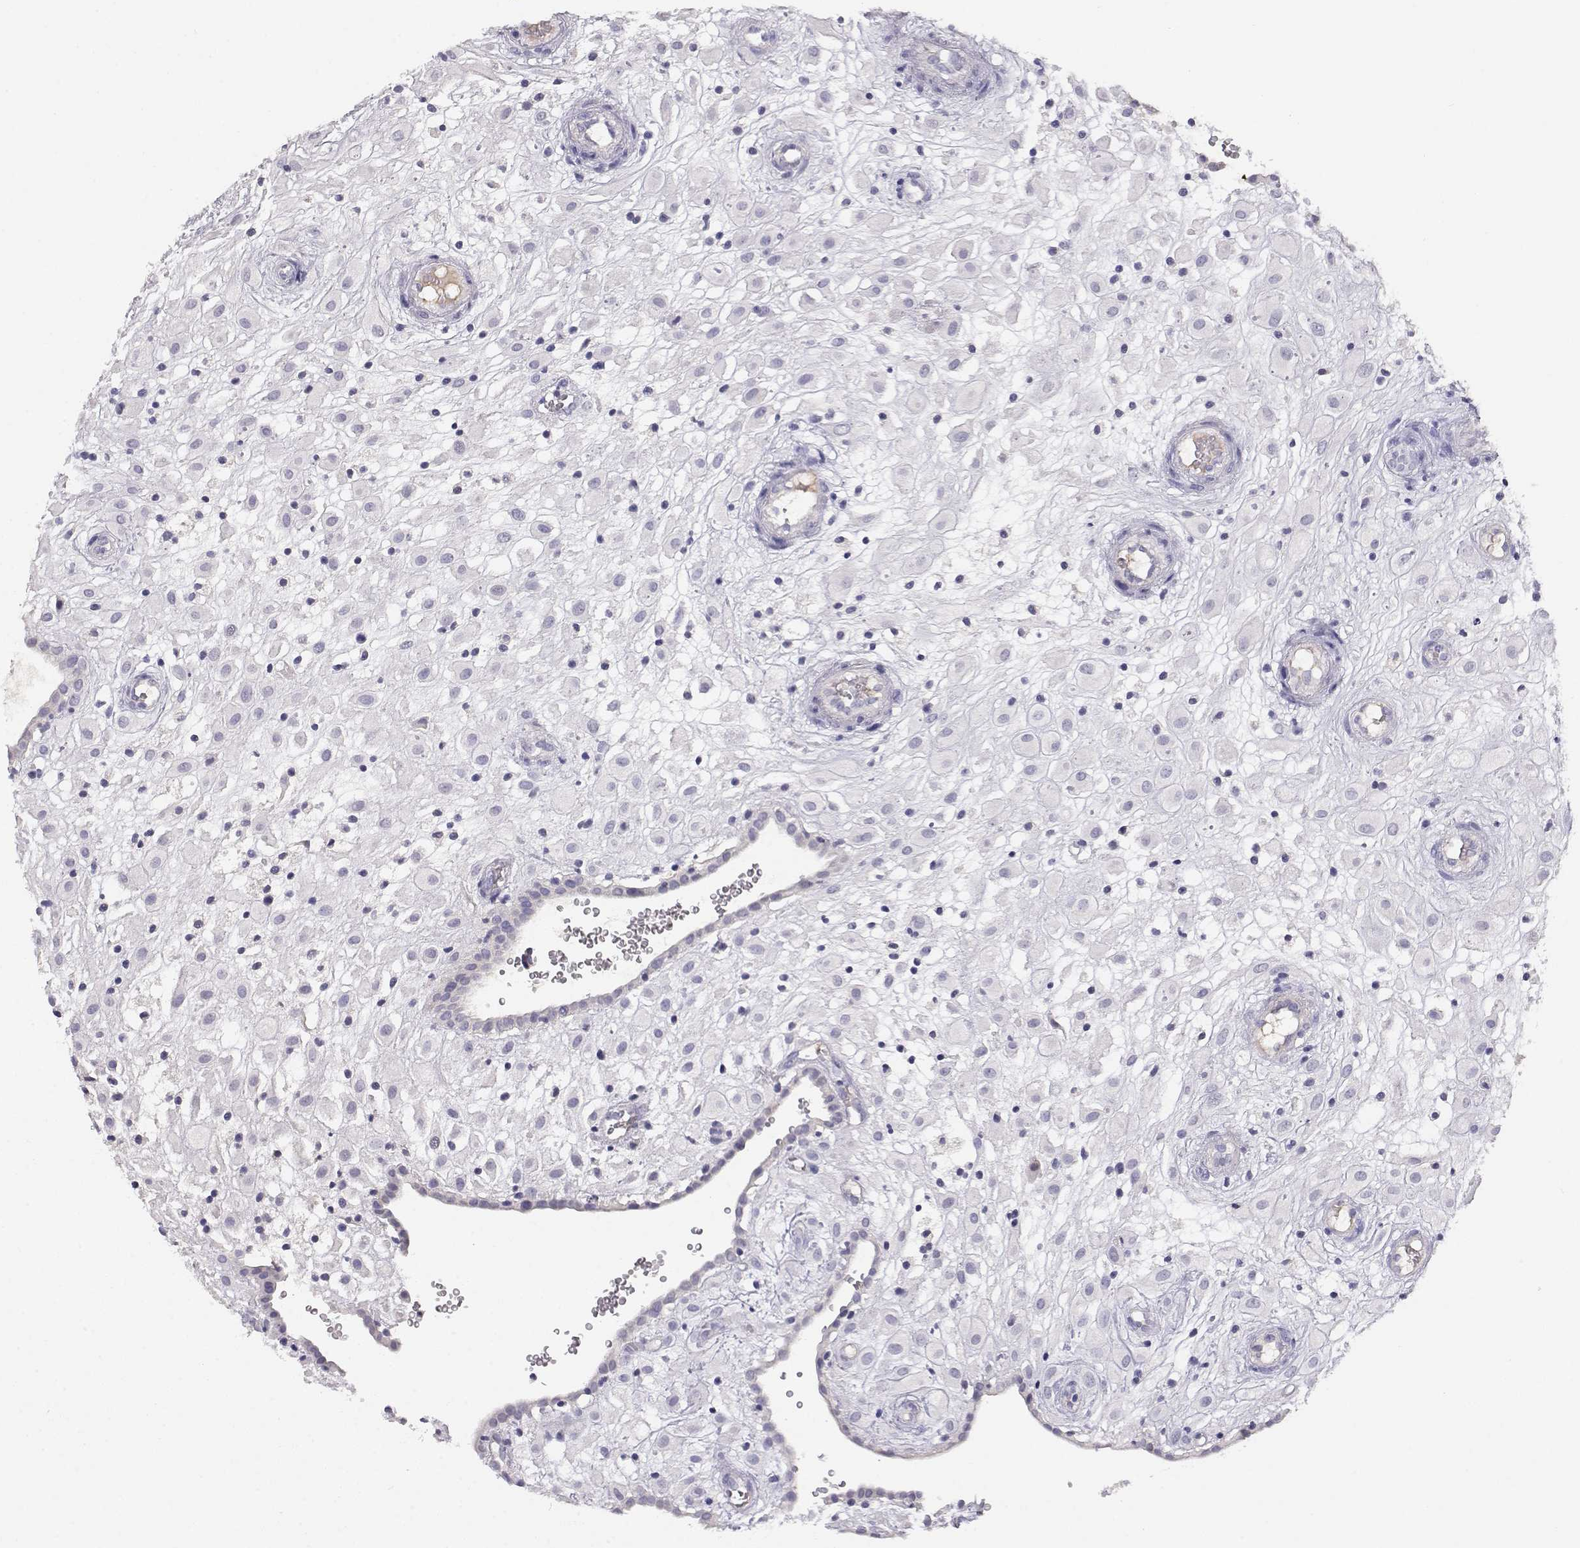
{"staining": {"intensity": "negative", "quantity": "none", "location": "none"}, "tissue": "placenta", "cell_type": "Decidual cells", "image_type": "normal", "snomed": [{"axis": "morphology", "description": "Normal tissue, NOS"}, {"axis": "topography", "description": "Placenta"}], "caption": "Micrograph shows no protein expression in decidual cells of unremarkable placenta.", "gene": "CDHR1", "patient": {"sex": "female", "age": 24}}